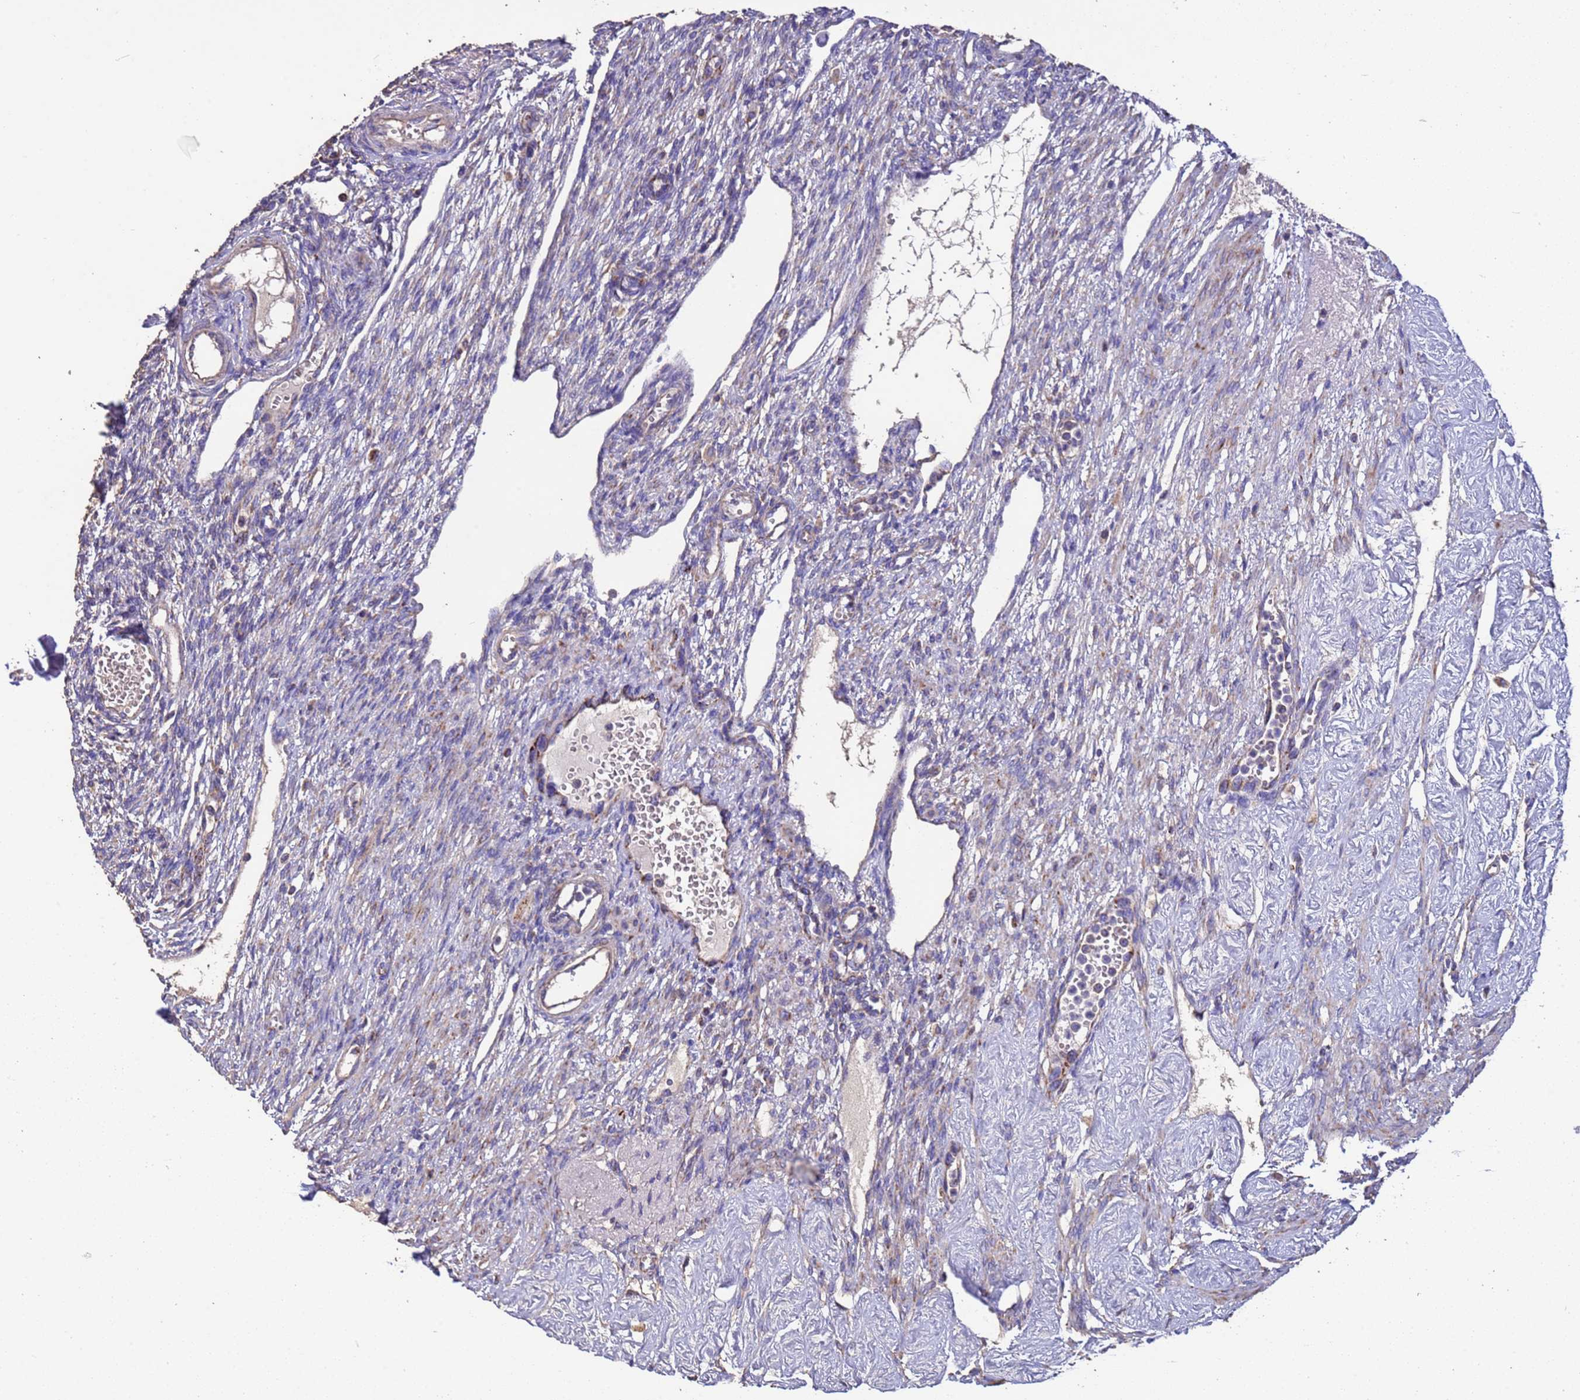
{"staining": {"intensity": "negative", "quantity": "none", "location": "none"}, "tissue": "ovary", "cell_type": "Ovarian stroma cells", "image_type": "normal", "snomed": [{"axis": "morphology", "description": "Normal tissue, NOS"}, {"axis": "morphology", "description": "Cyst, NOS"}, {"axis": "topography", "description": "Ovary"}], "caption": "This photomicrograph is of benign ovary stained with IHC to label a protein in brown with the nuclei are counter-stained blue. There is no expression in ovarian stroma cells.", "gene": "ZNFX1", "patient": {"sex": "female", "age": 33}}